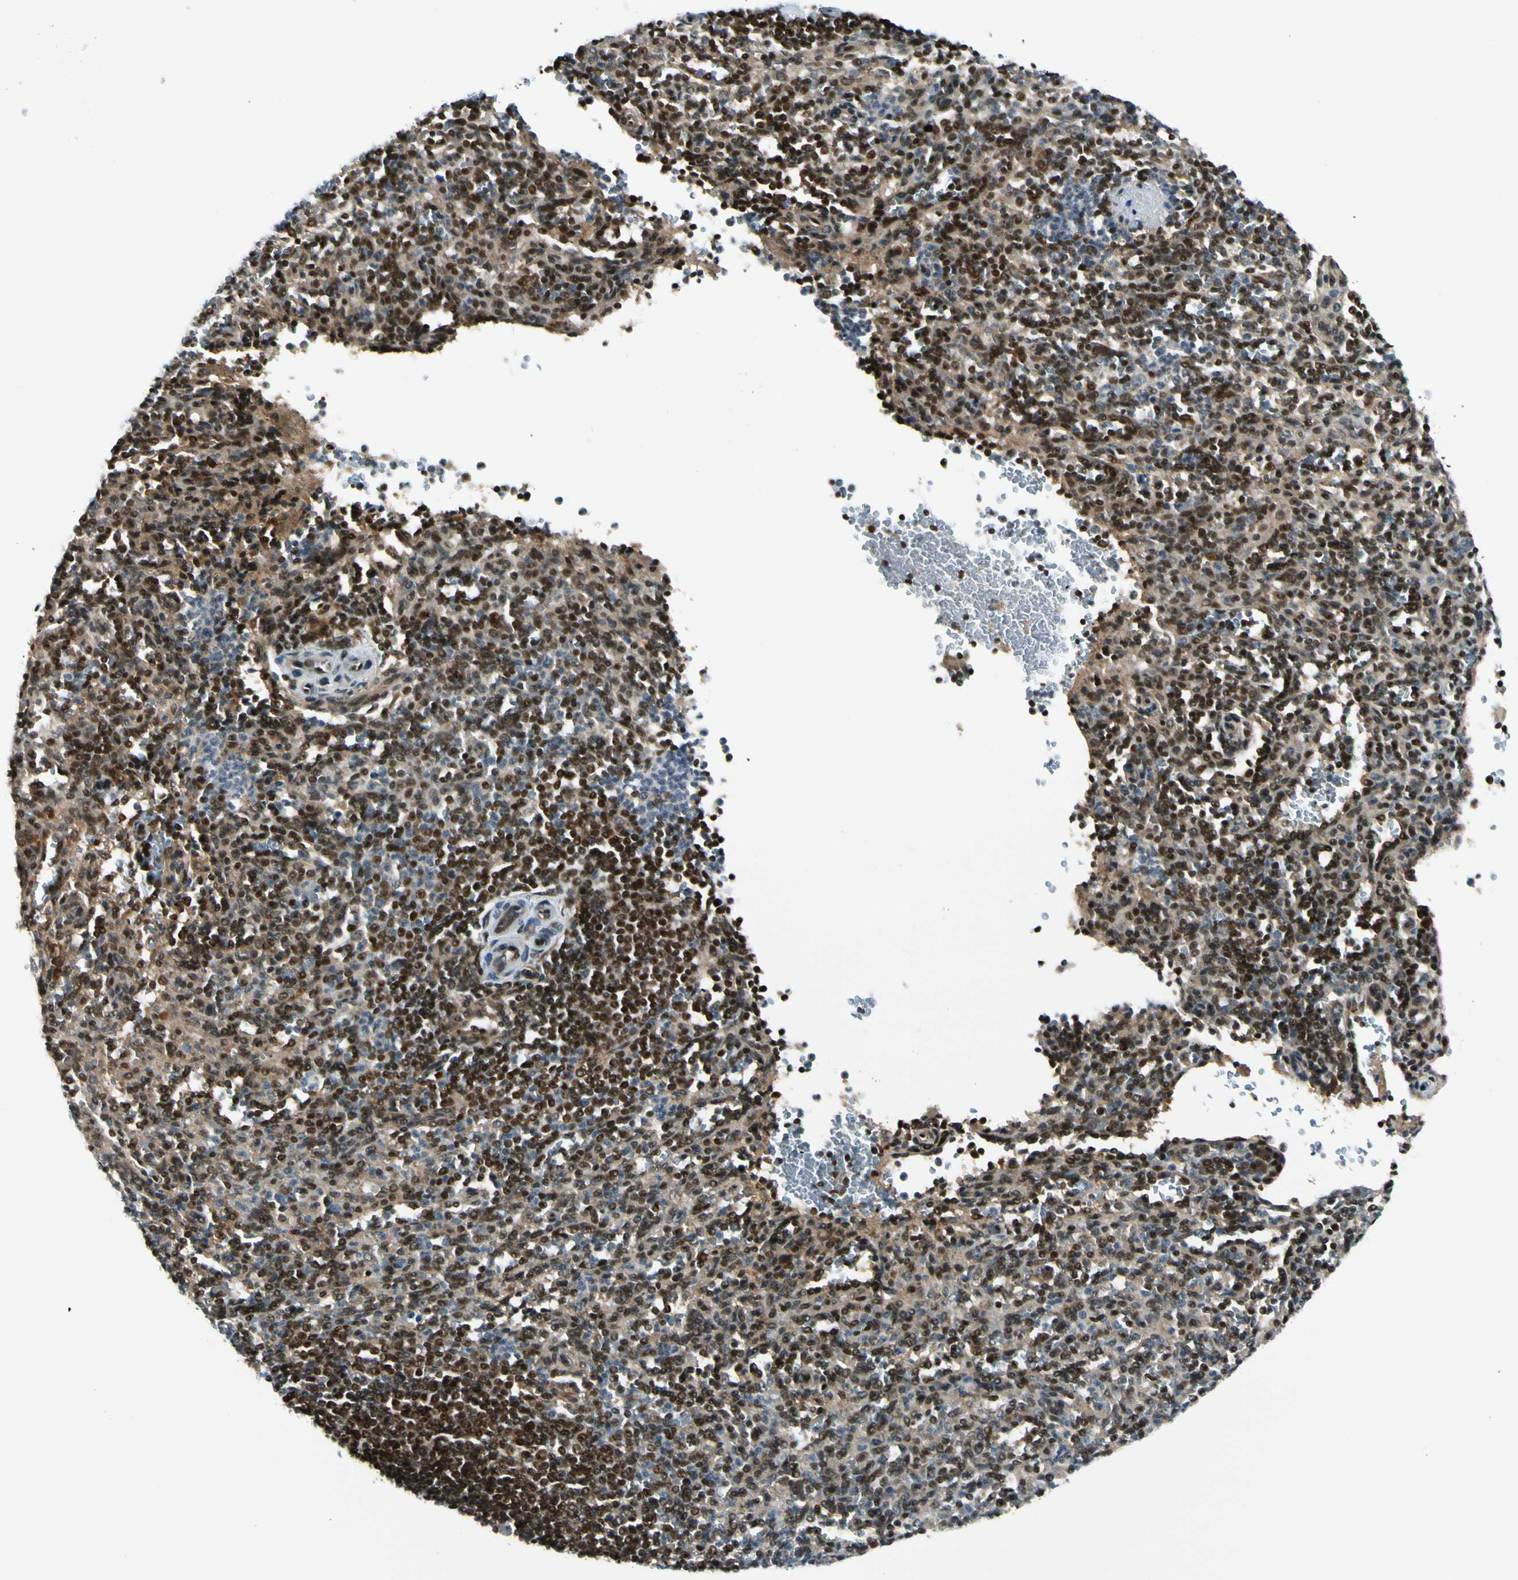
{"staining": {"intensity": "strong", "quantity": "25%-75%", "location": "nuclear"}, "tissue": "spleen", "cell_type": "Cells in red pulp", "image_type": "normal", "snomed": [{"axis": "morphology", "description": "Normal tissue, NOS"}, {"axis": "topography", "description": "Spleen"}], "caption": "High-power microscopy captured an immunohistochemistry histopathology image of normal spleen, revealing strong nuclear positivity in approximately 25%-75% of cells in red pulp. (DAB IHC with brightfield microscopy, high magnification).", "gene": "DAXX", "patient": {"sex": "female", "age": 74}}